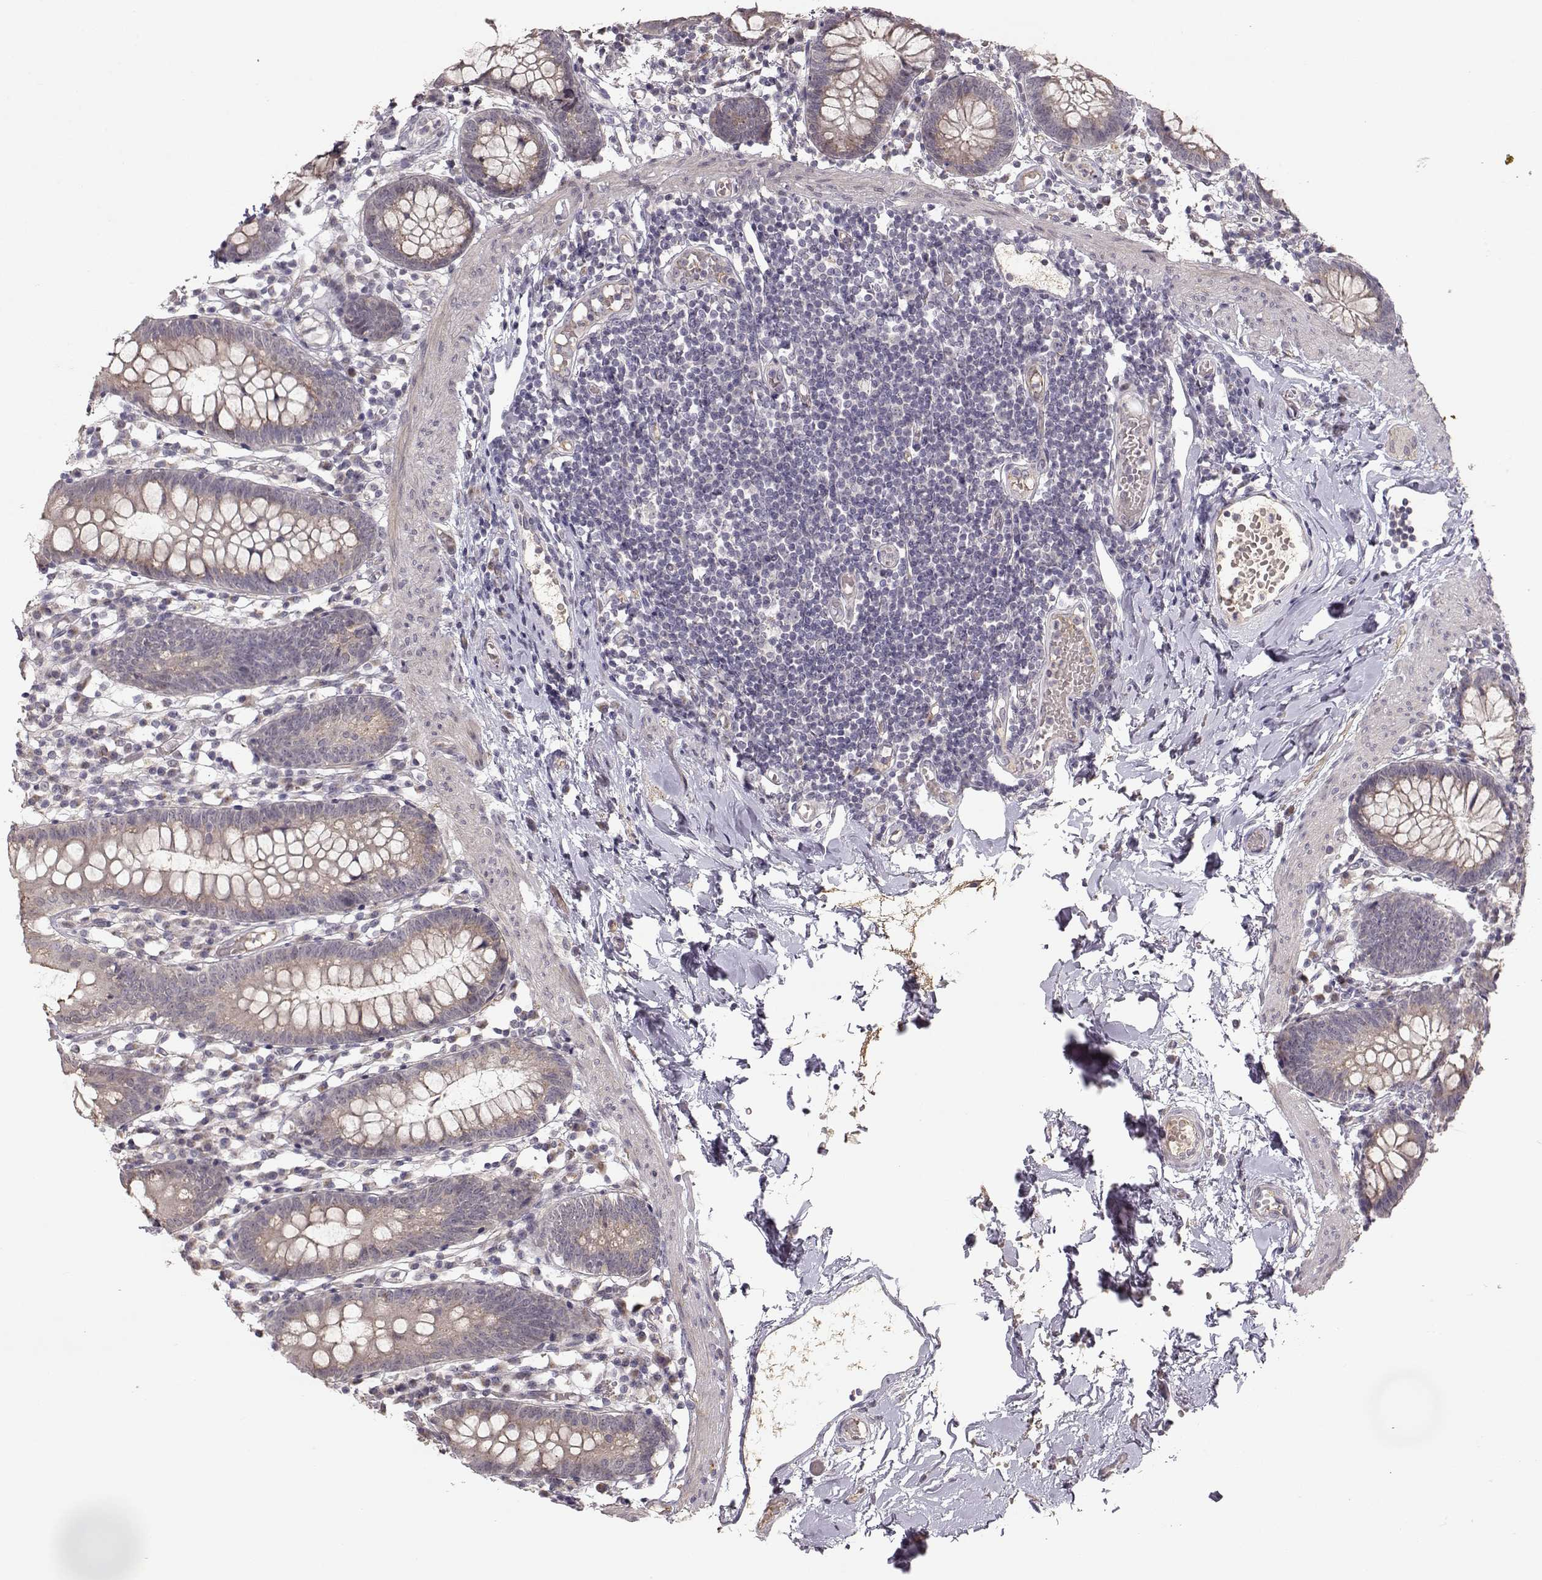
{"staining": {"intensity": "weak", "quantity": ">75%", "location": "cytoplasmic/membranous"}, "tissue": "small intestine", "cell_type": "Glandular cells", "image_type": "normal", "snomed": [{"axis": "morphology", "description": "Normal tissue, NOS"}, {"axis": "topography", "description": "Small intestine"}], "caption": "High-power microscopy captured an IHC histopathology image of unremarkable small intestine, revealing weak cytoplasmic/membranous staining in about >75% of glandular cells.", "gene": "PNMT", "patient": {"sex": "female", "age": 90}}